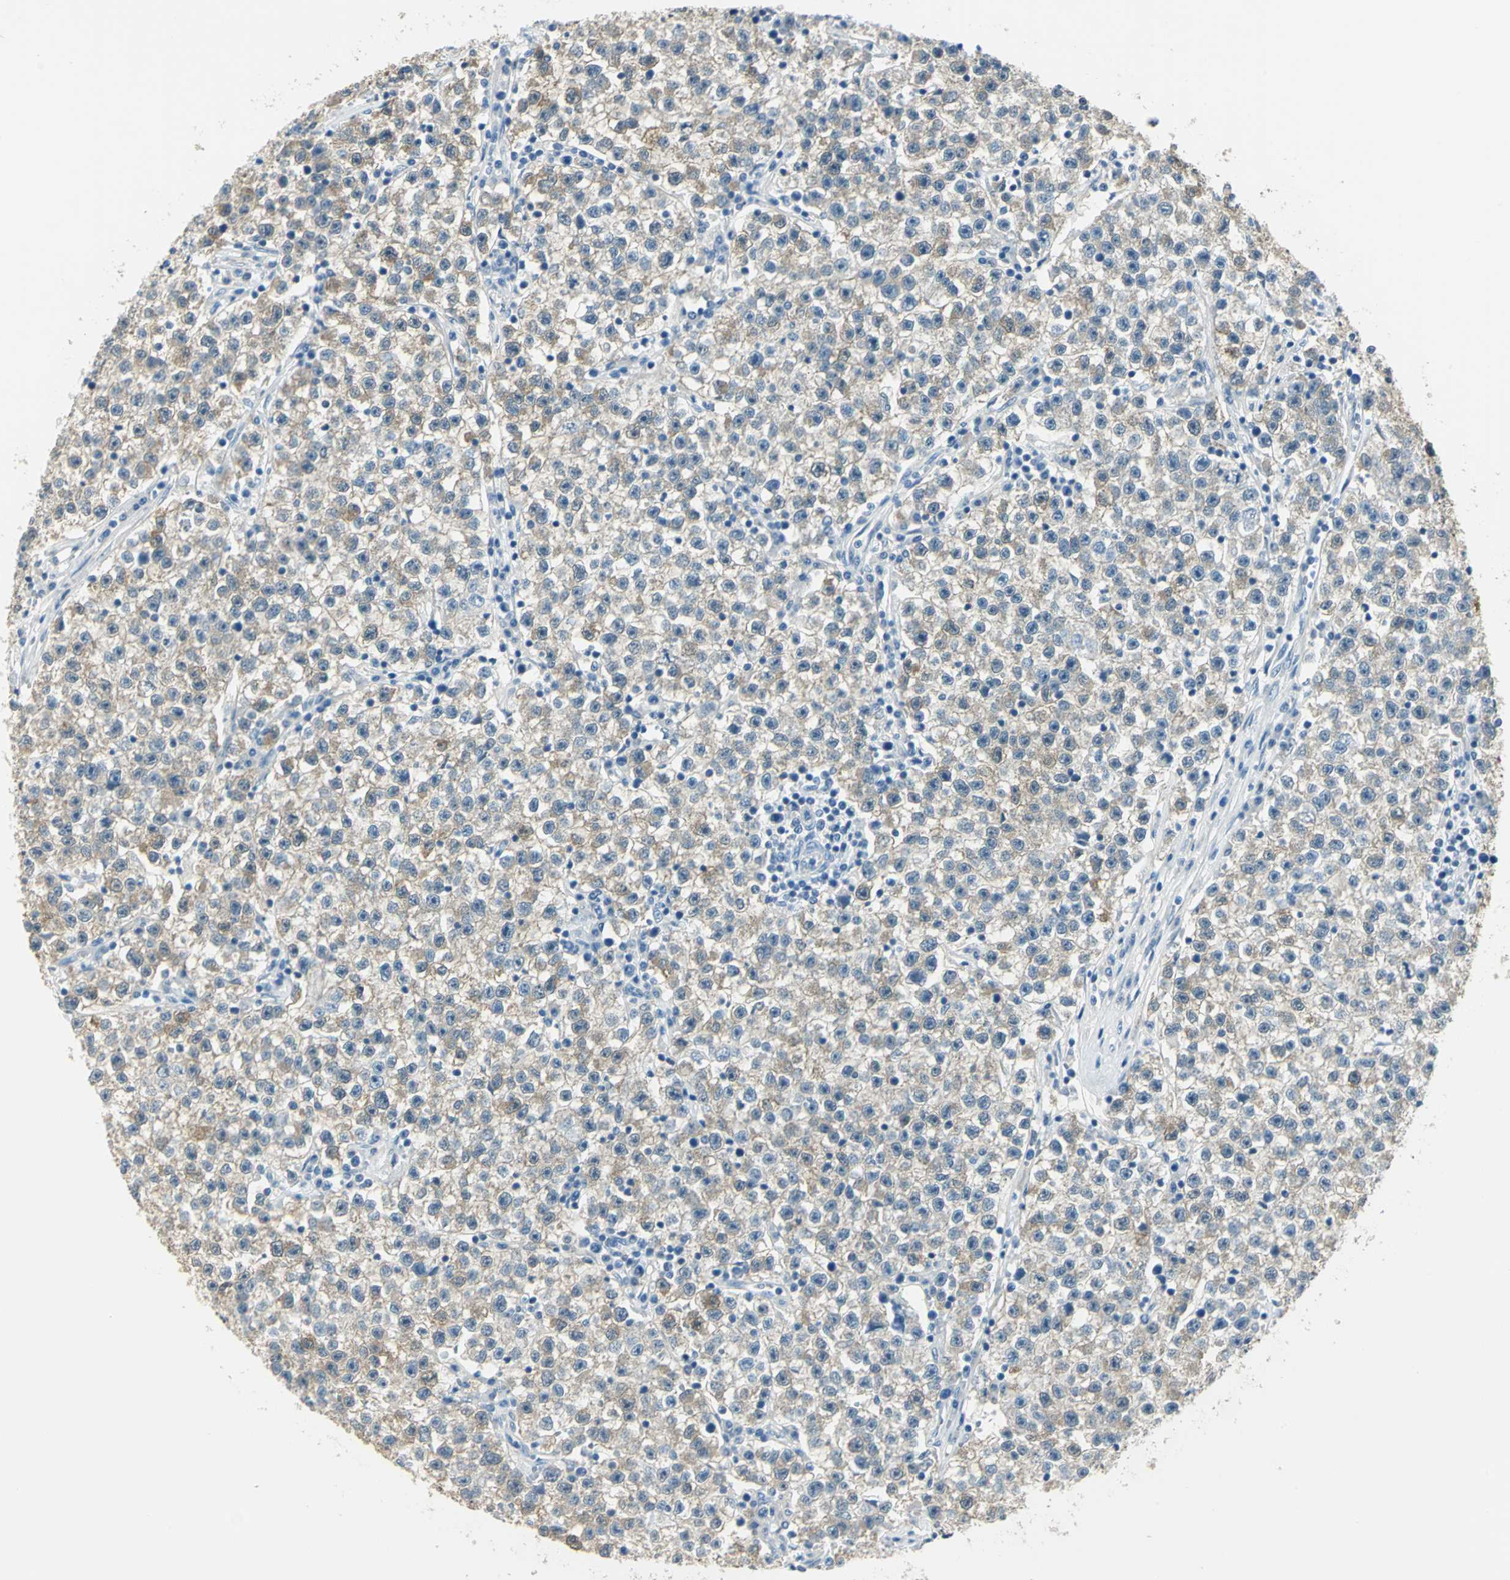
{"staining": {"intensity": "moderate", "quantity": "25%-75%", "location": "cytoplasmic/membranous"}, "tissue": "testis cancer", "cell_type": "Tumor cells", "image_type": "cancer", "snomed": [{"axis": "morphology", "description": "Seminoma, NOS"}, {"axis": "topography", "description": "Testis"}], "caption": "Moderate cytoplasmic/membranous positivity is appreciated in about 25%-75% of tumor cells in seminoma (testis). The protein is shown in brown color, while the nuclei are stained blue.", "gene": "UCHL1", "patient": {"sex": "male", "age": 22}}